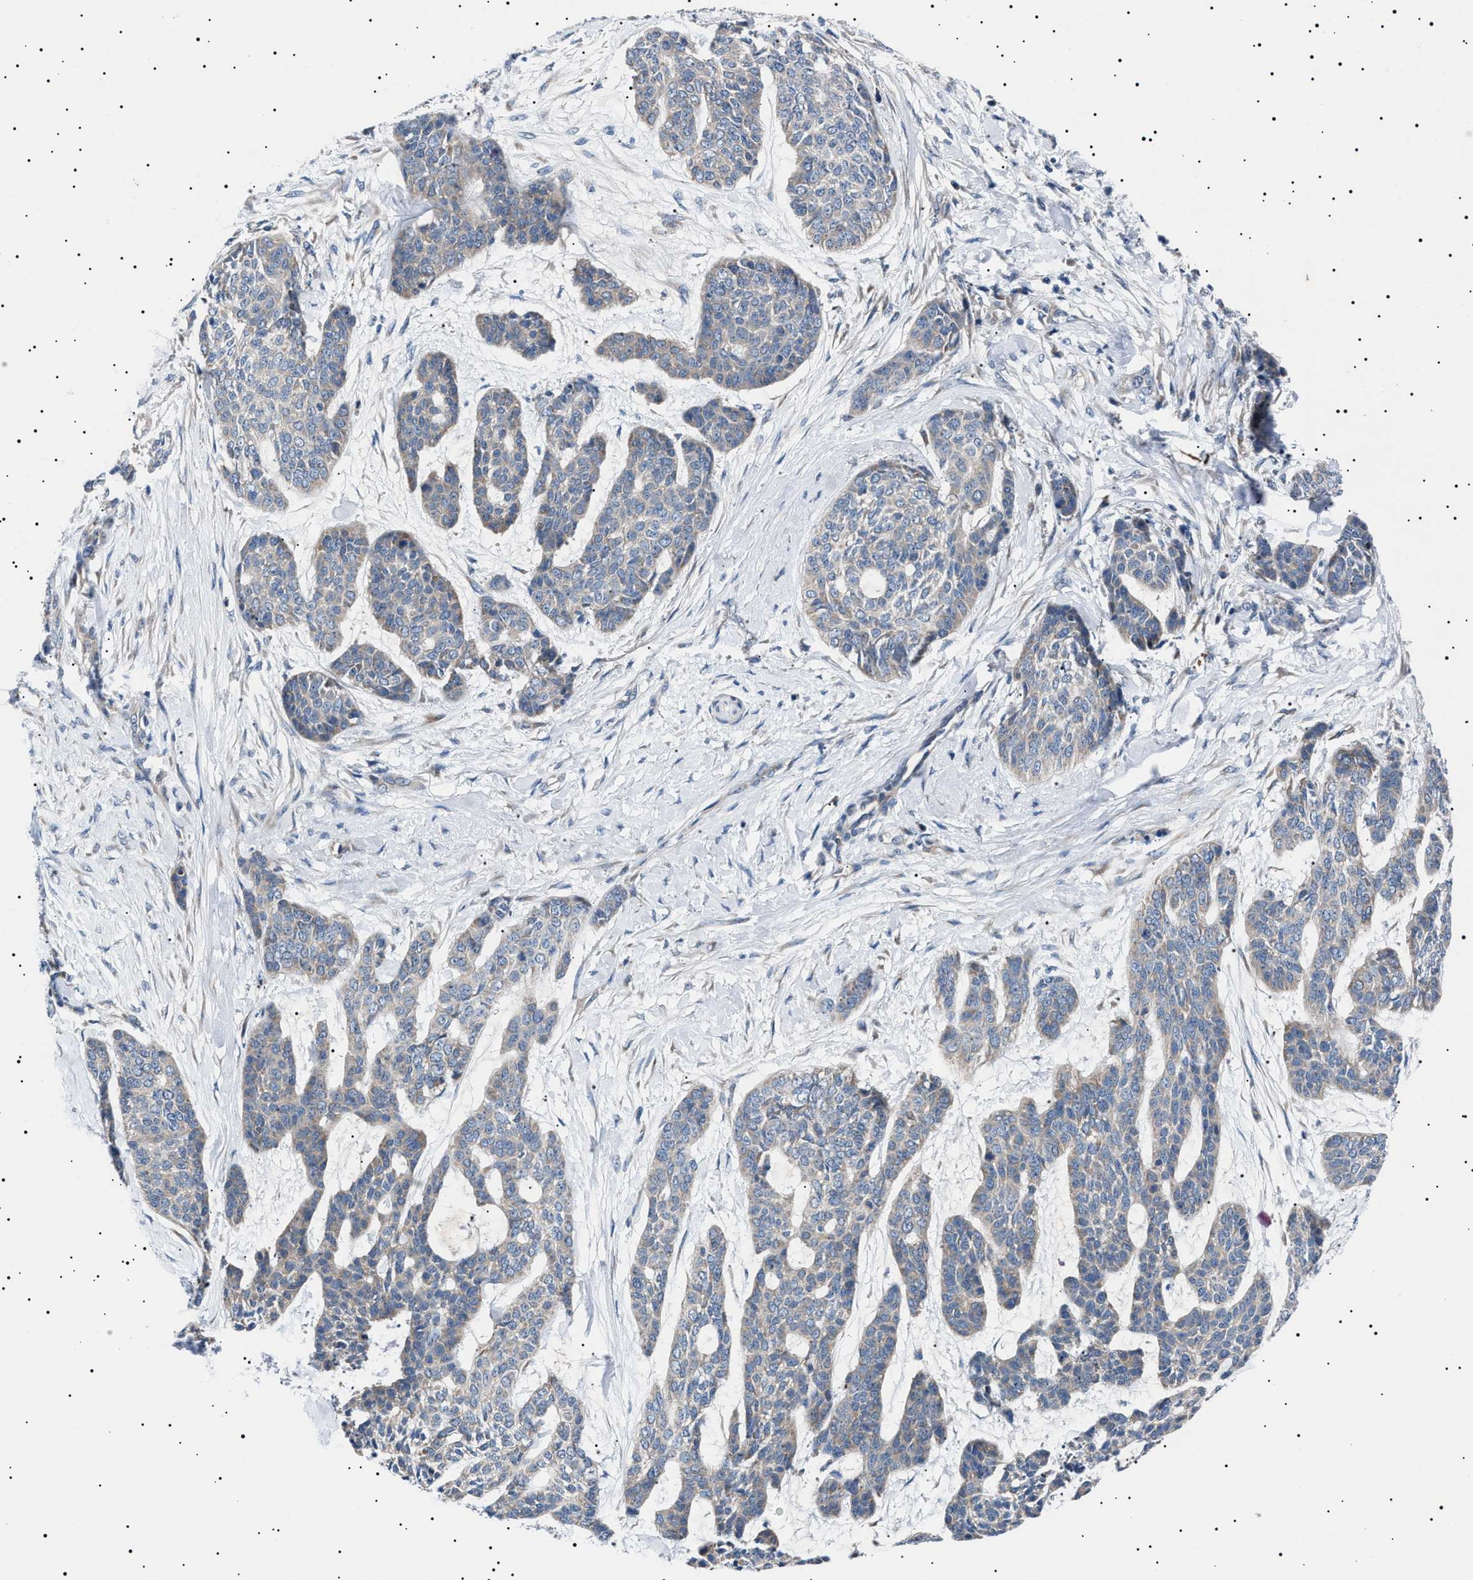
{"staining": {"intensity": "negative", "quantity": "none", "location": "none"}, "tissue": "skin cancer", "cell_type": "Tumor cells", "image_type": "cancer", "snomed": [{"axis": "morphology", "description": "Basal cell carcinoma"}, {"axis": "topography", "description": "Skin"}], "caption": "Immunohistochemistry micrograph of skin cancer stained for a protein (brown), which shows no expression in tumor cells.", "gene": "PTRH1", "patient": {"sex": "female", "age": 64}}